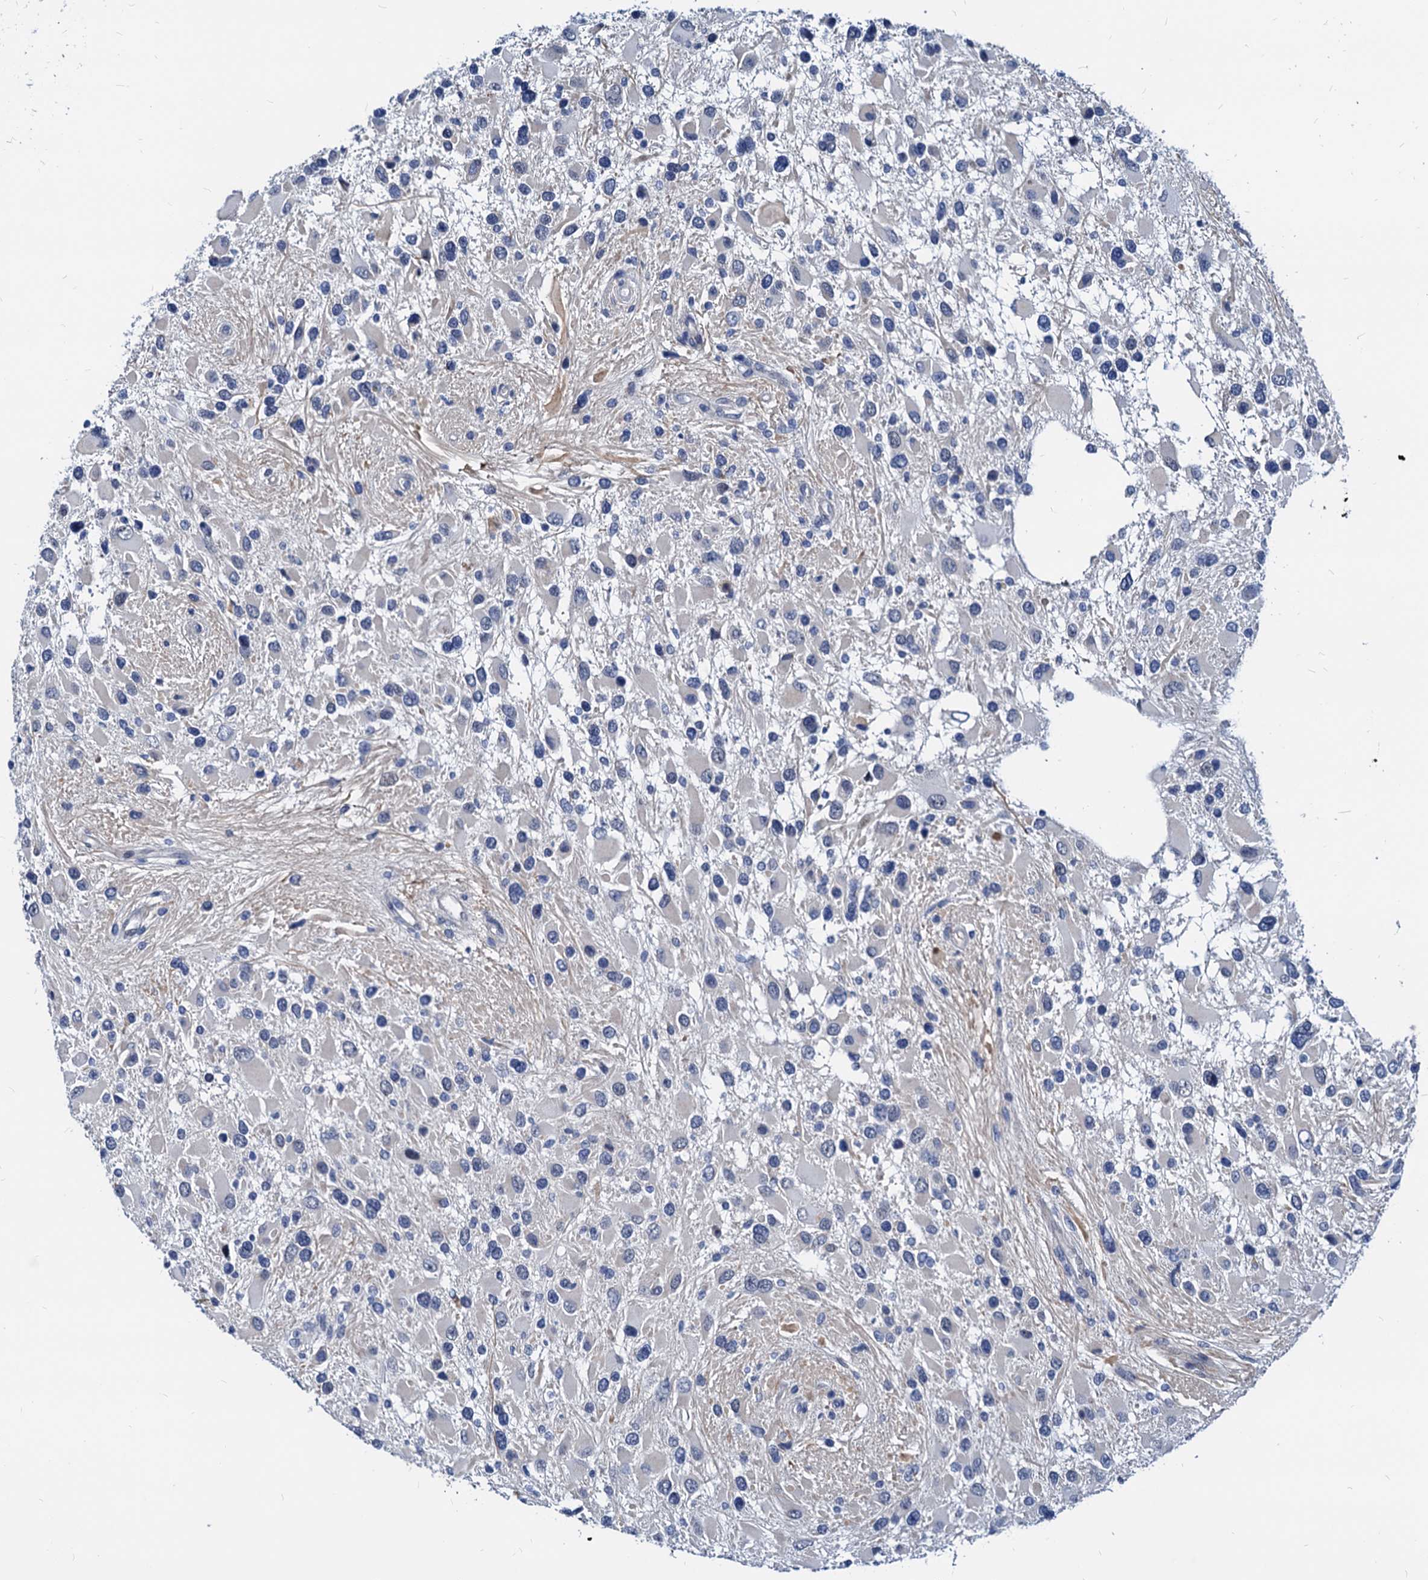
{"staining": {"intensity": "negative", "quantity": "none", "location": "none"}, "tissue": "glioma", "cell_type": "Tumor cells", "image_type": "cancer", "snomed": [{"axis": "morphology", "description": "Glioma, malignant, High grade"}, {"axis": "topography", "description": "Brain"}], "caption": "There is no significant staining in tumor cells of glioma. (IHC, brightfield microscopy, high magnification).", "gene": "HSF2", "patient": {"sex": "male", "age": 53}}